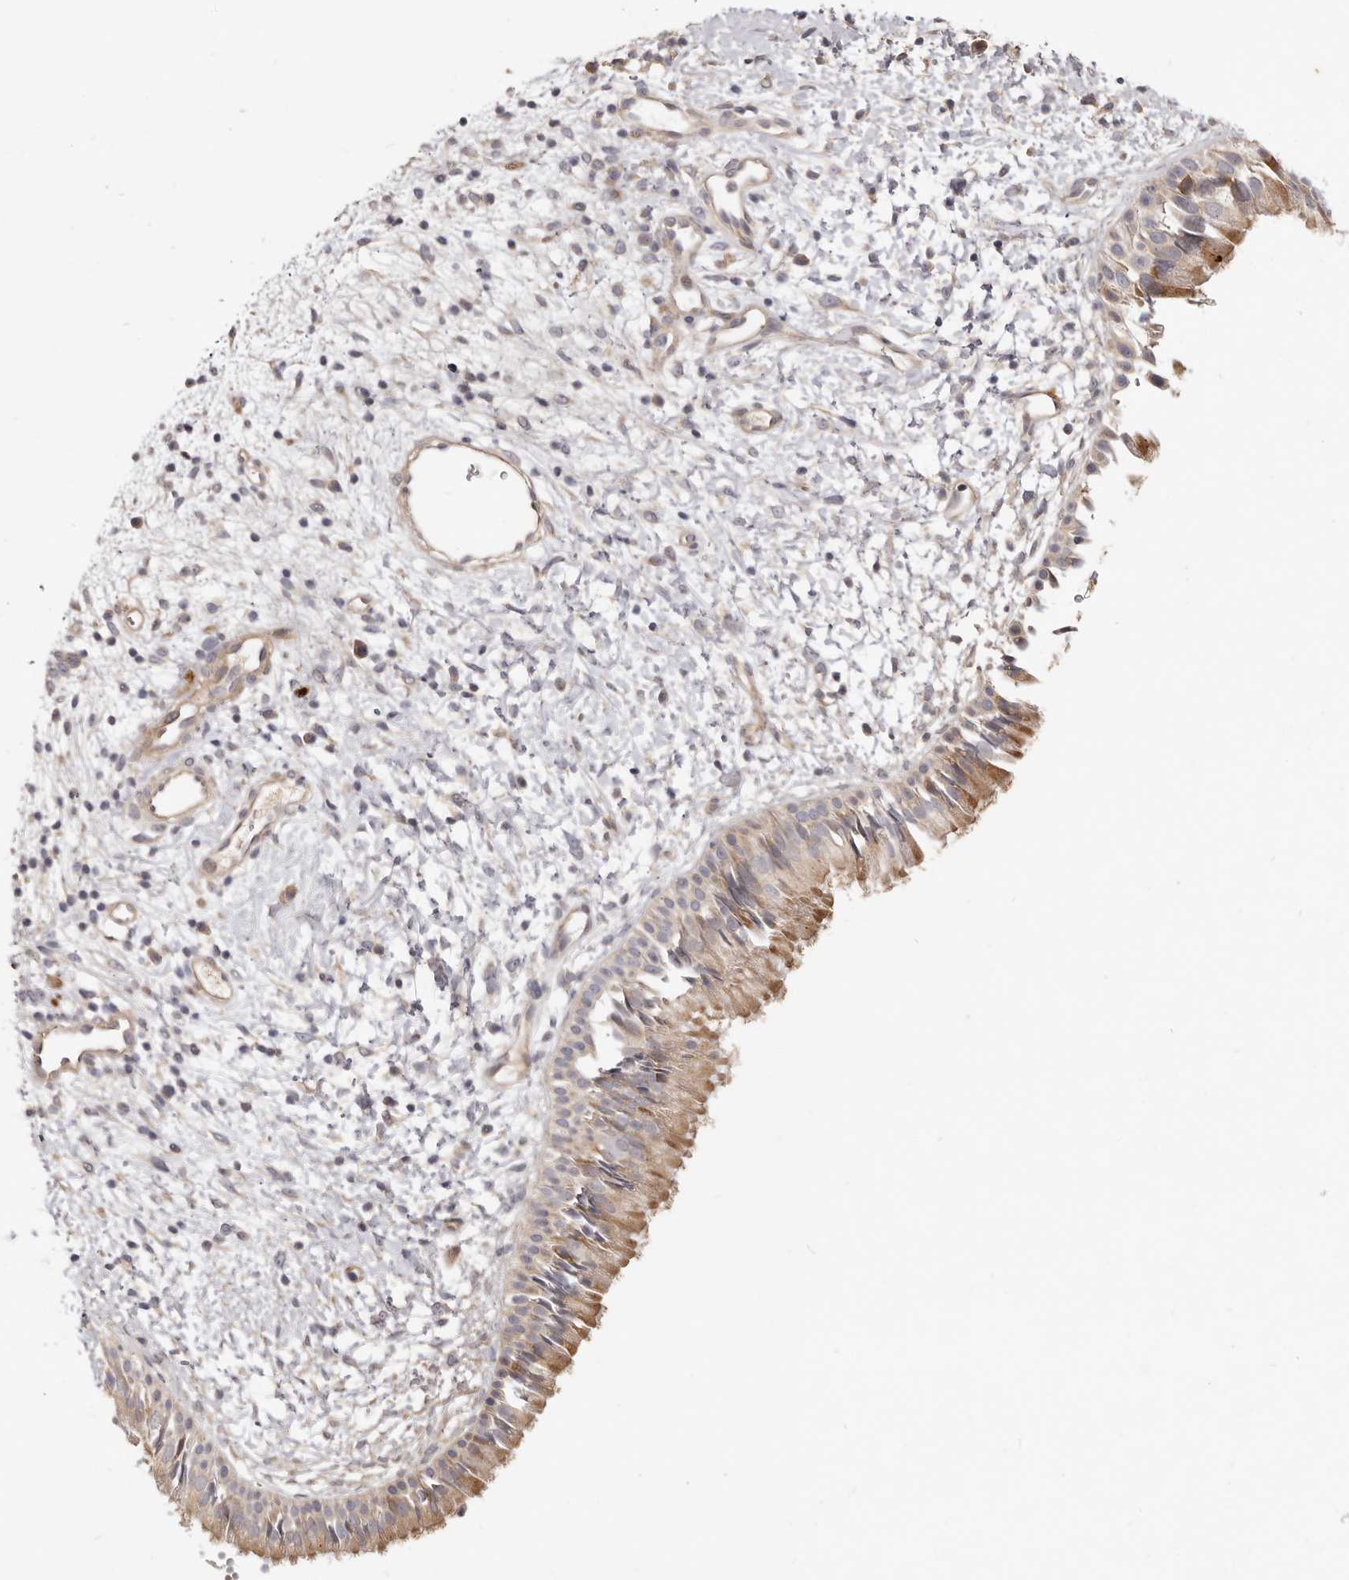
{"staining": {"intensity": "moderate", "quantity": "25%-75%", "location": "cytoplasmic/membranous"}, "tissue": "nasopharynx", "cell_type": "Respiratory epithelial cells", "image_type": "normal", "snomed": [{"axis": "morphology", "description": "Normal tissue, NOS"}, {"axis": "topography", "description": "Nasopharynx"}], "caption": "Immunohistochemical staining of benign nasopharynx demonstrates 25%-75% levels of moderate cytoplasmic/membranous protein expression in approximately 25%-75% of respiratory epithelial cells. (DAB (3,3'-diaminobenzidine) = brown stain, brightfield microscopy at high magnification).", "gene": "ADAMTS9", "patient": {"sex": "male", "age": 22}}